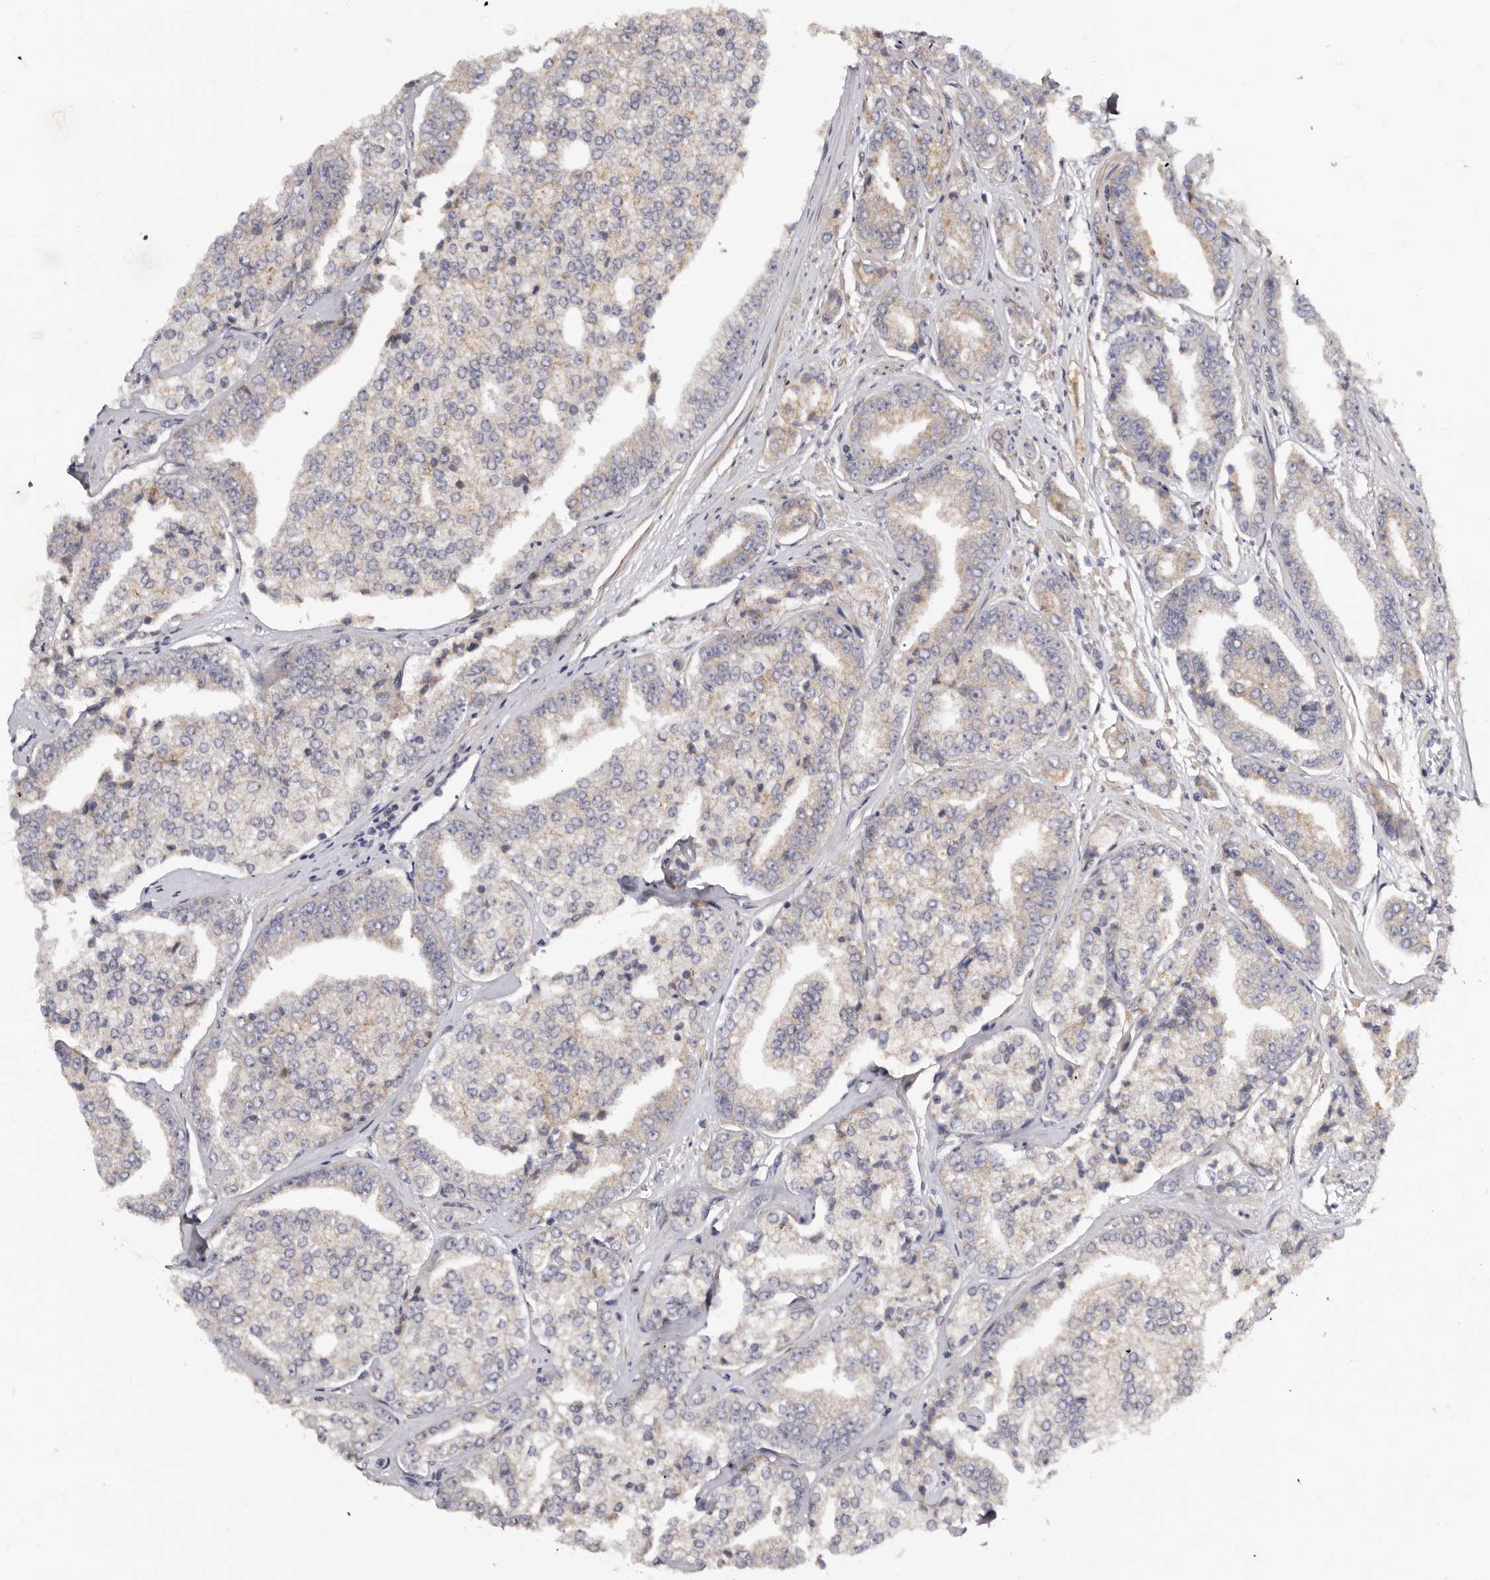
{"staining": {"intensity": "weak", "quantity": "<25%", "location": "cytoplasmic/membranous"}, "tissue": "prostate cancer", "cell_type": "Tumor cells", "image_type": "cancer", "snomed": [{"axis": "morphology", "description": "Adenocarcinoma, High grade"}, {"axis": "topography", "description": "Prostate"}], "caption": "There is no significant staining in tumor cells of prostate cancer. Brightfield microscopy of IHC stained with DAB (3,3'-diaminobenzidine) (brown) and hematoxylin (blue), captured at high magnification.", "gene": "ASIC5", "patient": {"sex": "male", "age": 71}}